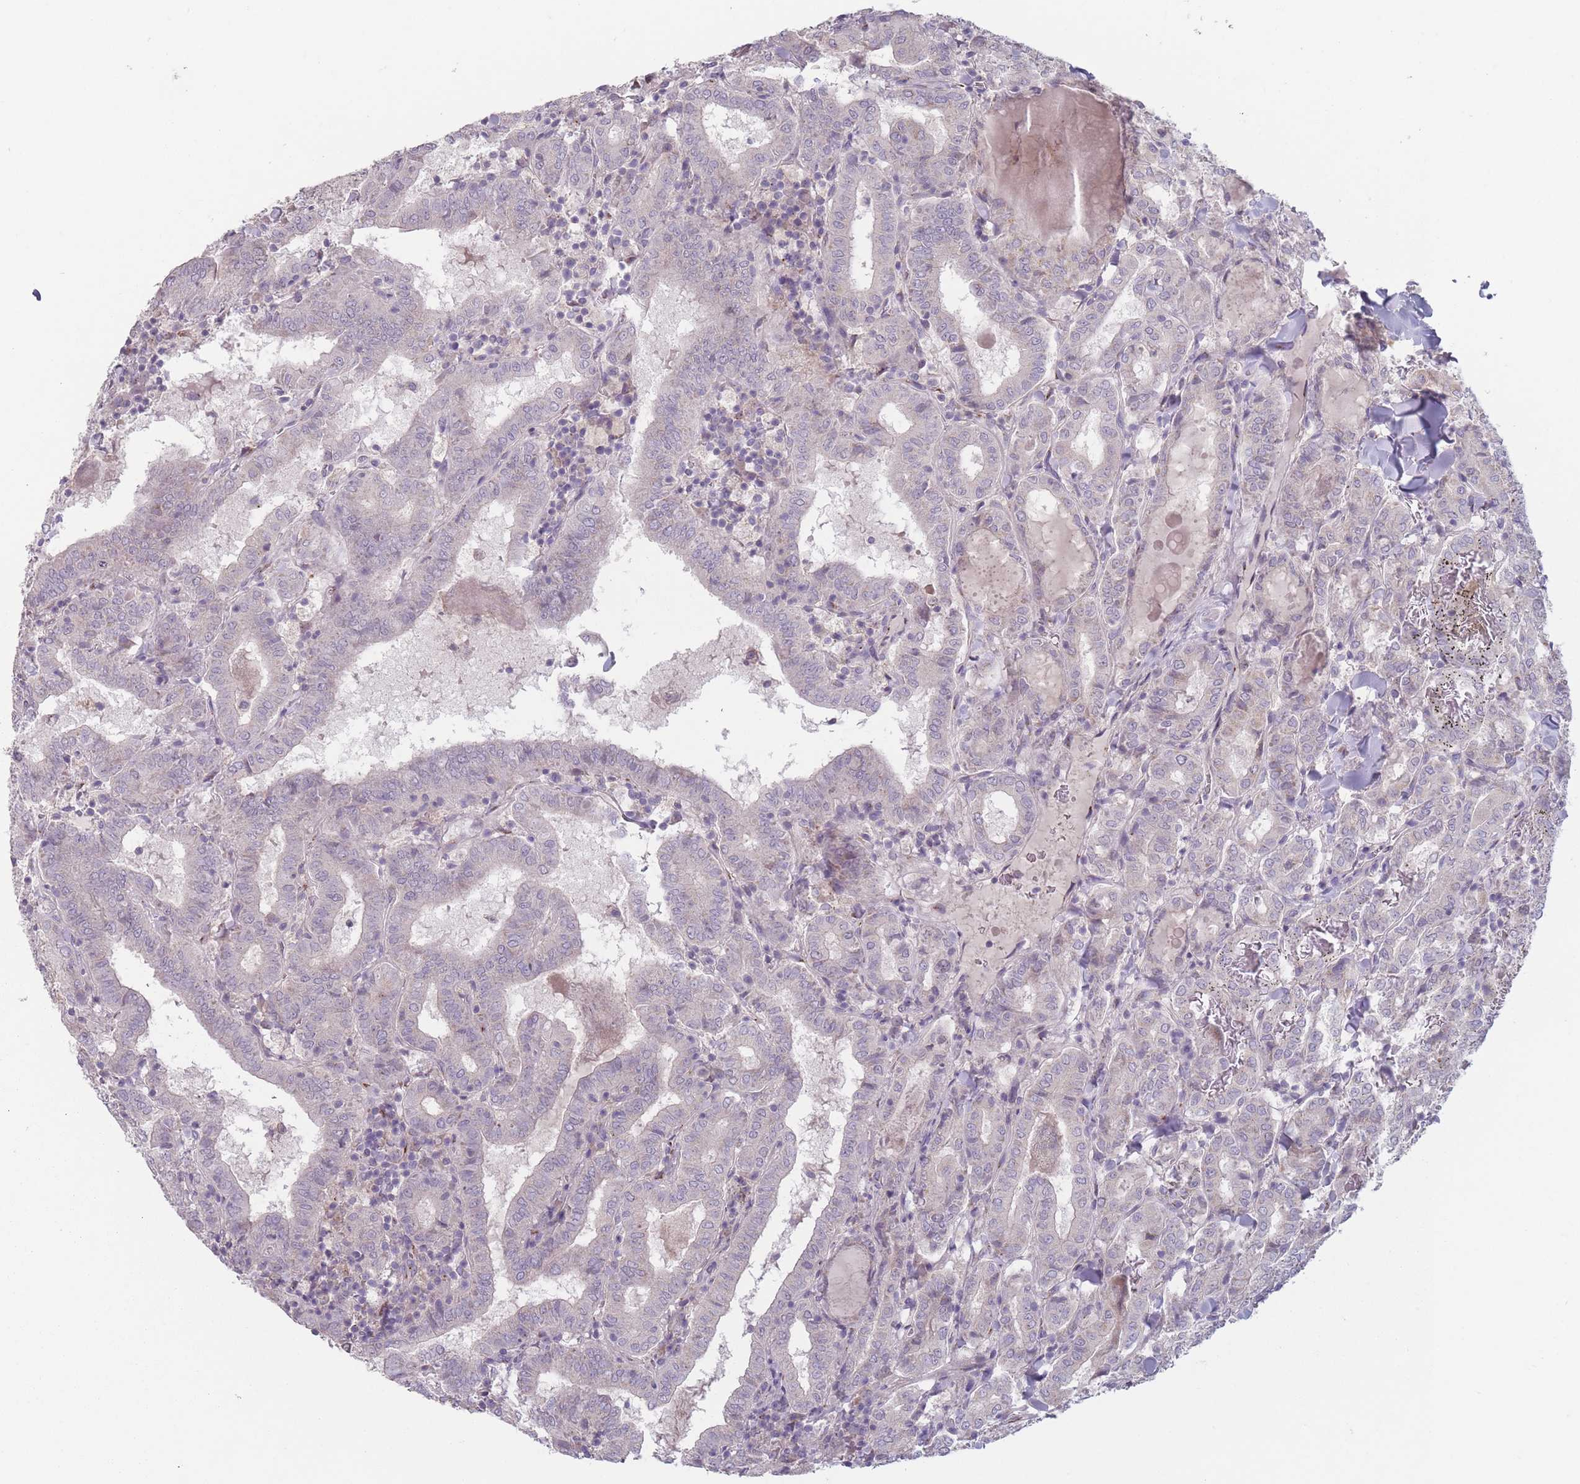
{"staining": {"intensity": "negative", "quantity": "none", "location": "none"}, "tissue": "thyroid cancer", "cell_type": "Tumor cells", "image_type": "cancer", "snomed": [{"axis": "morphology", "description": "Papillary adenocarcinoma, NOS"}, {"axis": "topography", "description": "Thyroid gland"}], "caption": "Tumor cells are negative for brown protein staining in thyroid cancer (papillary adenocarcinoma). Nuclei are stained in blue.", "gene": "AKAIN1", "patient": {"sex": "female", "age": 72}}